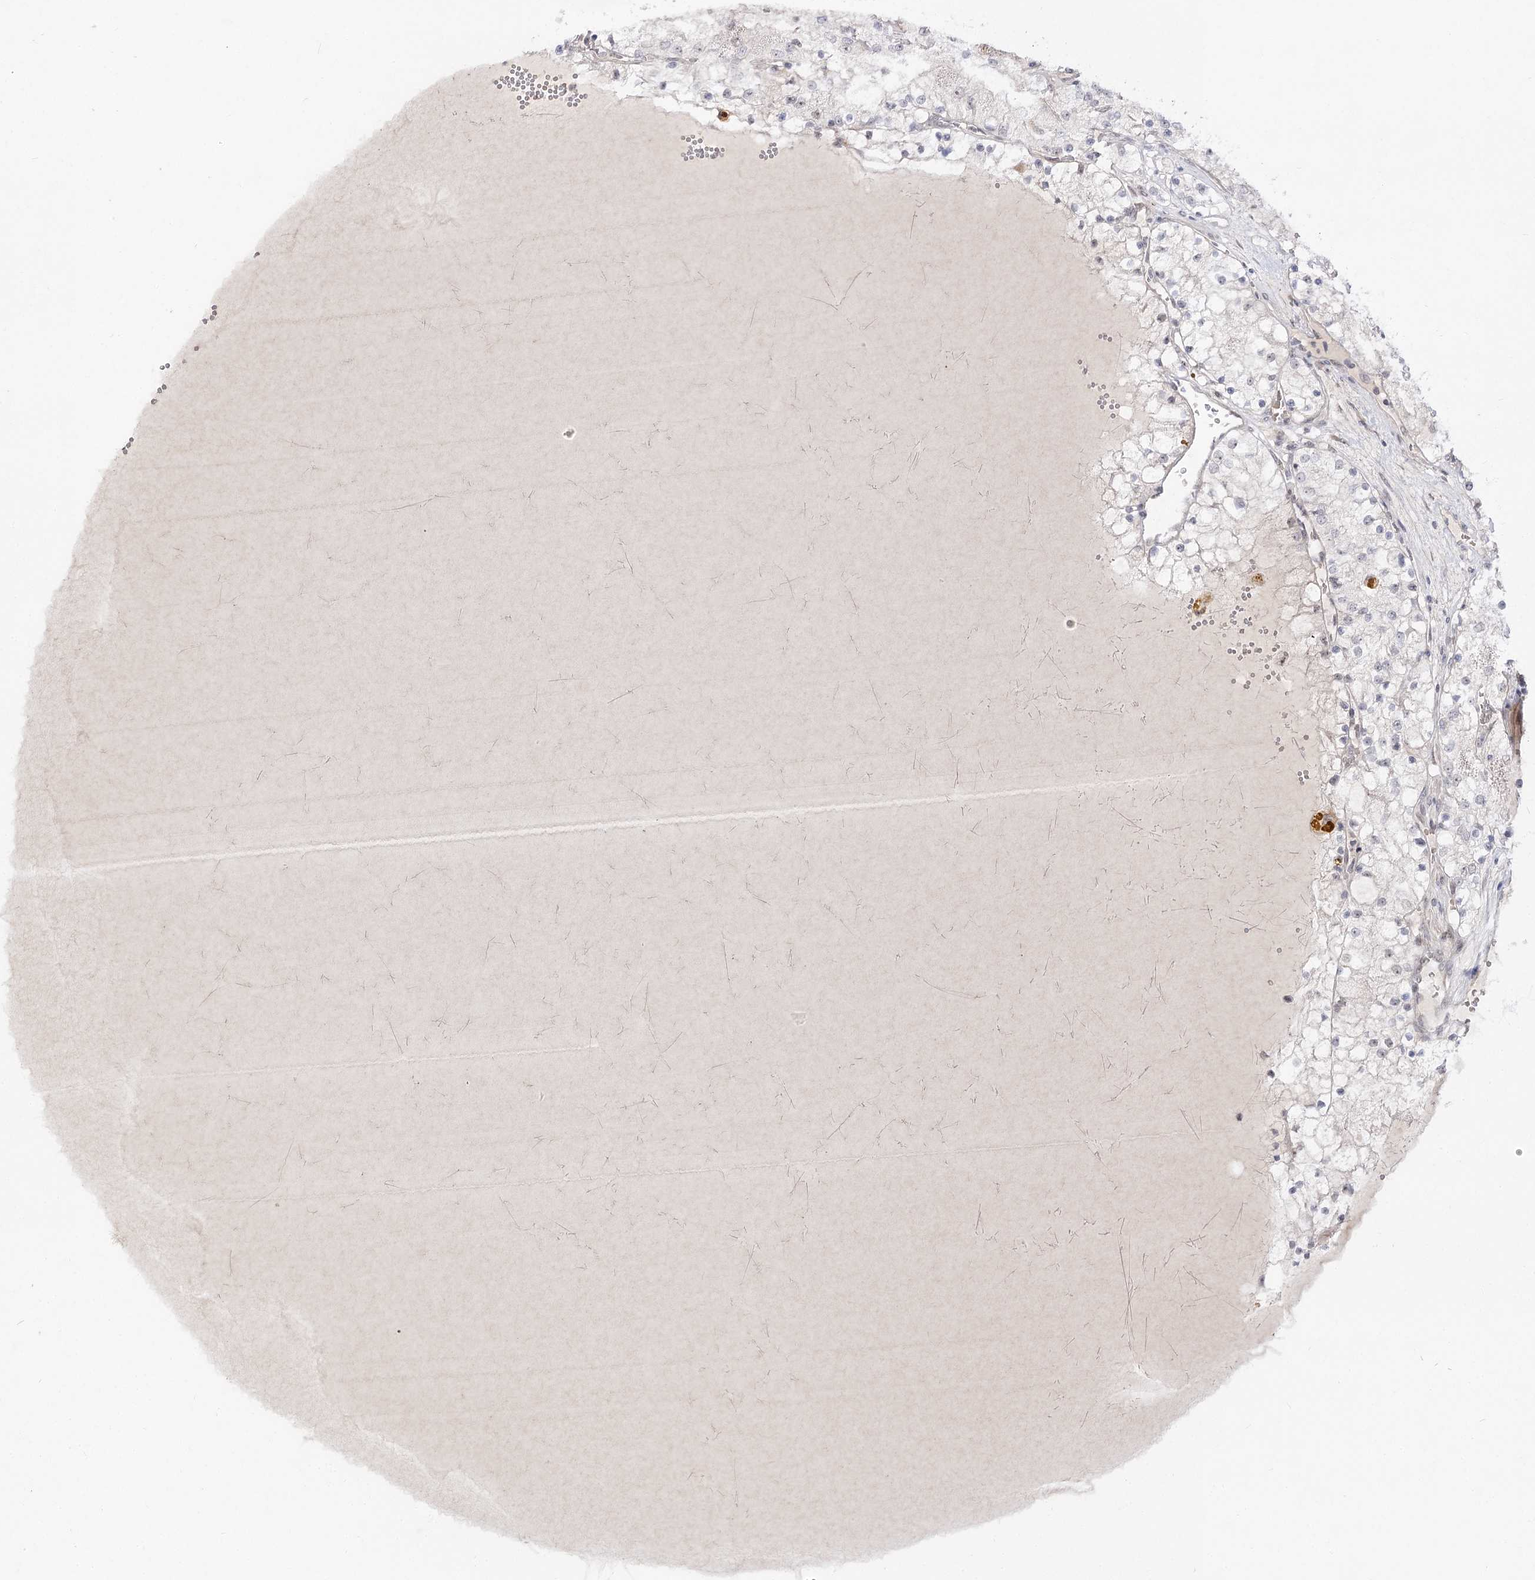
{"staining": {"intensity": "negative", "quantity": "none", "location": "none"}, "tissue": "renal cancer", "cell_type": "Tumor cells", "image_type": "cancer", "snomed": [{"axis": "morphology", "description": "Normal tissue, NOS"}, {"axis": "morphology", "description": "Adenocarcinoma, NOS"}, {"axis": "topography", "description": "Kidney"}], "caption": "High magnification brightfield microscopy of renal adenocarcinoma stained with DAB (brown) and counterstained with hematoxylin (blue): tumor cells show no significant expression.", "gene": "RRP9", "patient": {"sex": "male", "age": 68}}